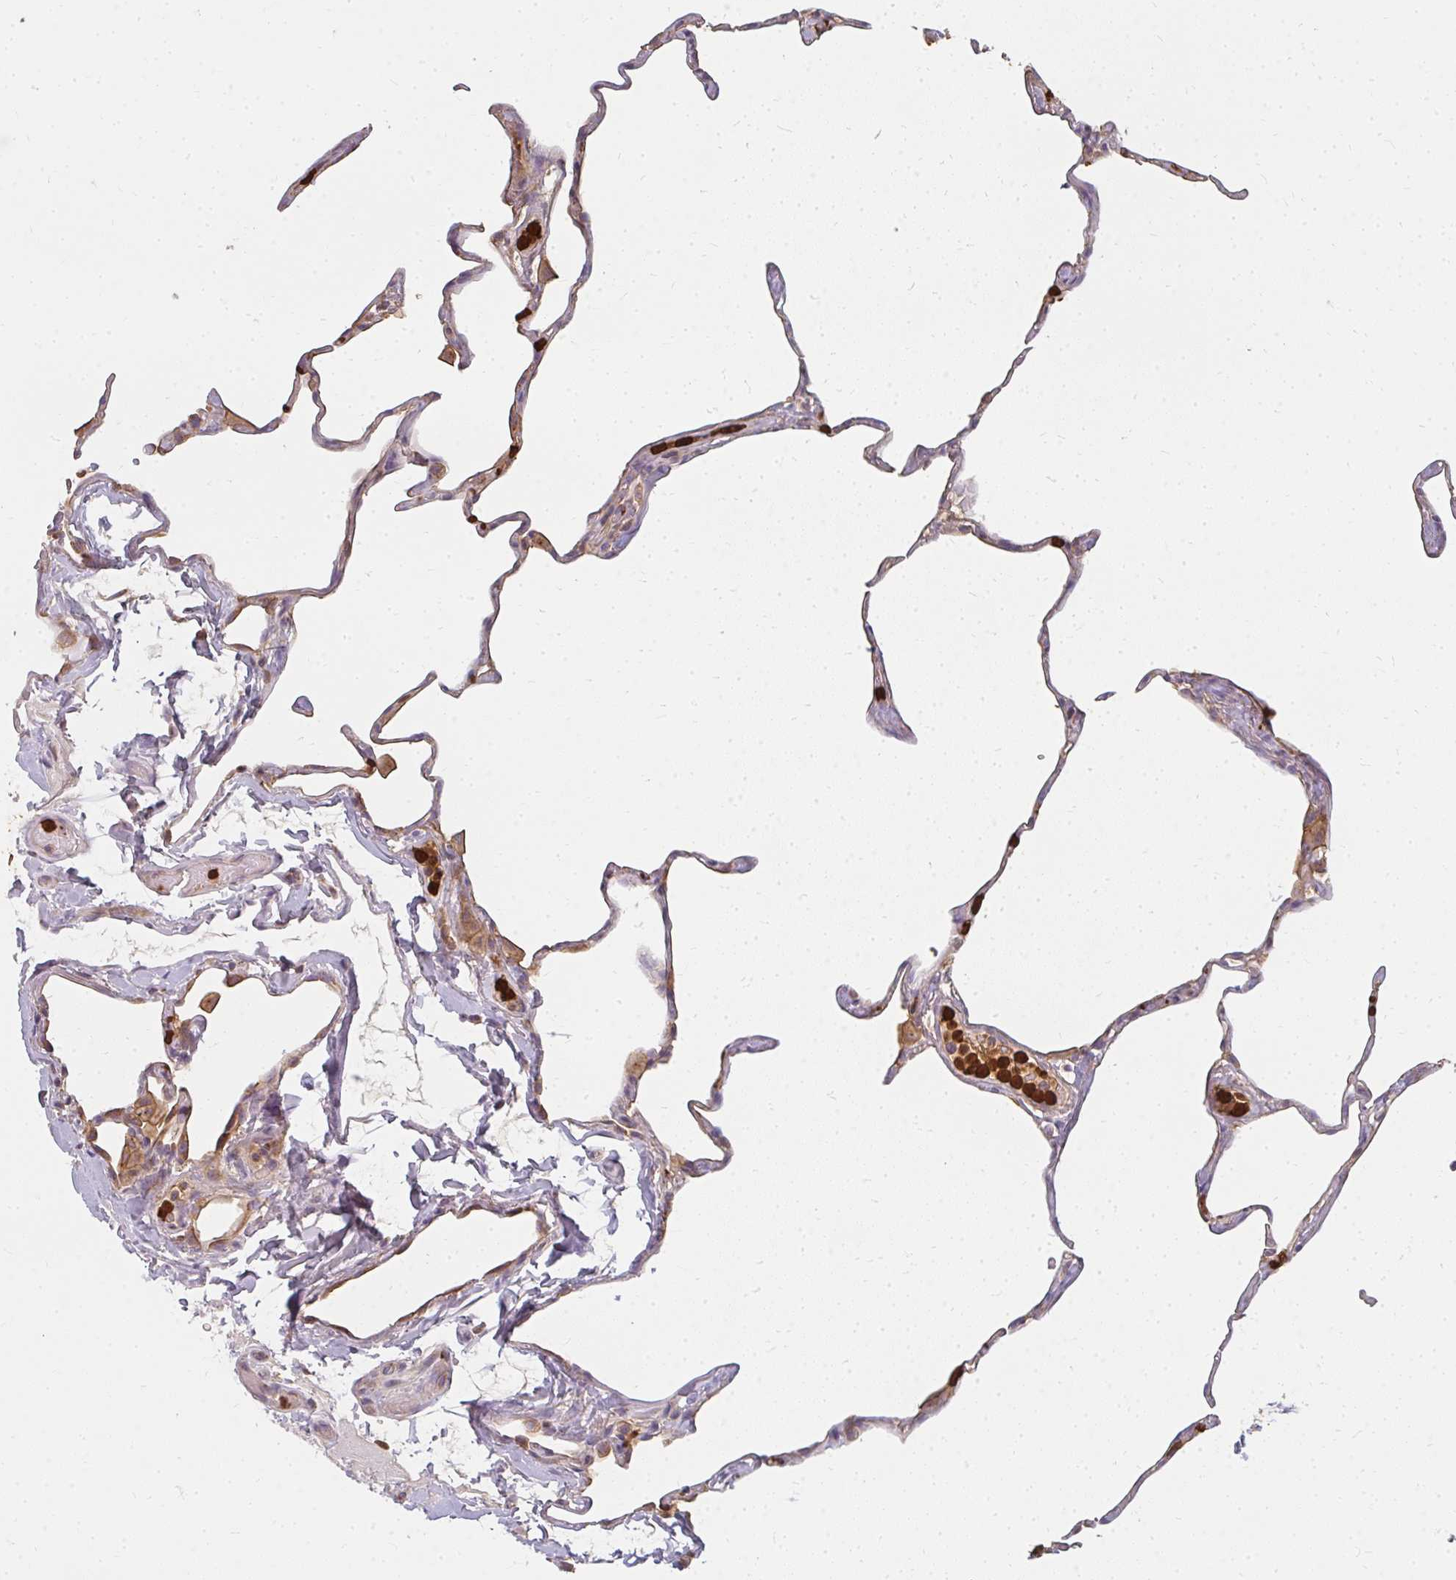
{"staining": {"intensity": "strong", "quantity": "<25%", "location": "cytoplasmic/membranous"}, "tissue": "lung", "cell_type": "Alveolar cells", "image_type": "normal", "snomed": [{"axis": "morphology", "description": "Normal tissue, NOS"}, {"axis": "topography", "description": "Lung"}], "caption": "Lung stained for a protein demonstrates strong cytoplasmic/membranous positivity in alveolar cells. (DAB IHC with brightfield microscopy, high magnification).", "gene": "CNTRL", "patient": {"sex": "male", "age": 65}}